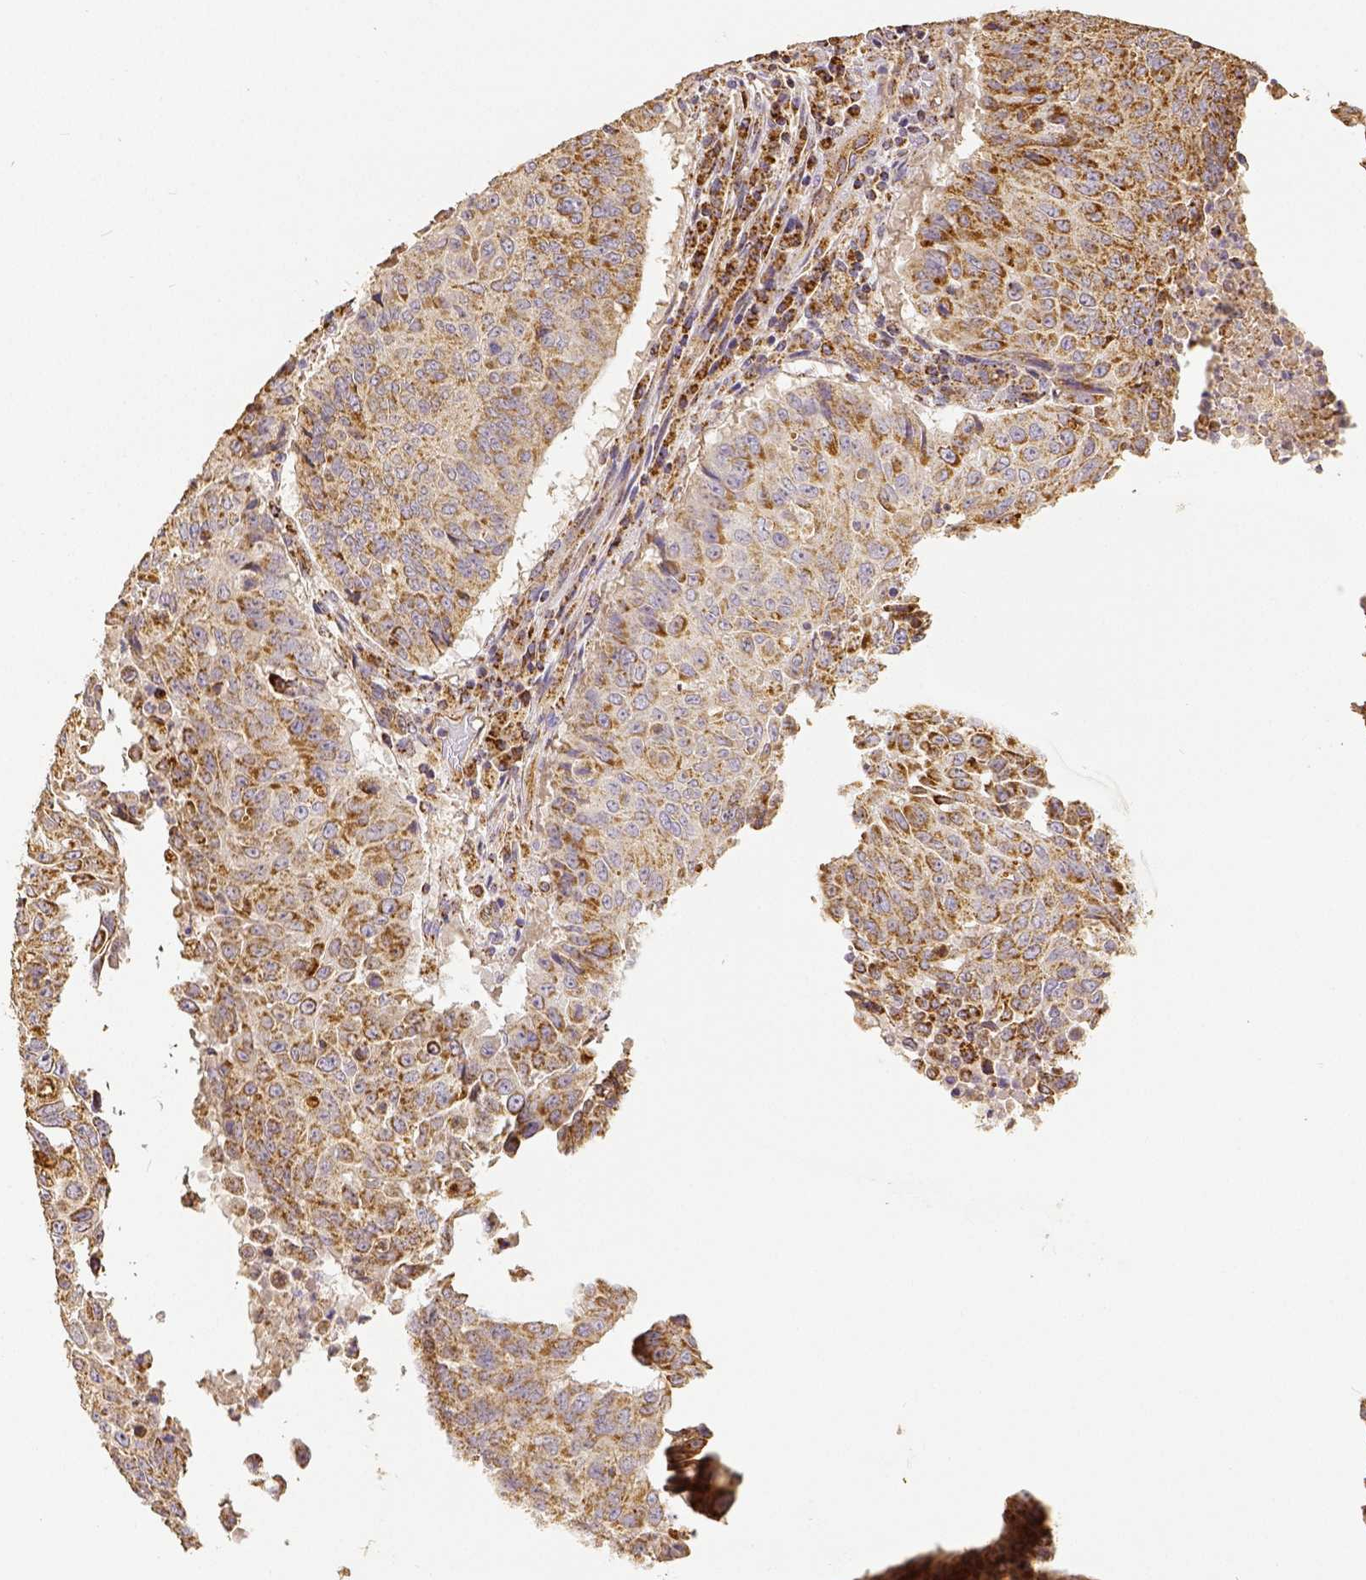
{"staining": {"intensity": "weak", "quantity": ">75%", "location": "cytoplasmic/membranous"}, "tissue": "lung cancer", "cell_type": "Tumor cells", "image_type": "cancer", "snomed": [{"axis": "morphology", "description": "Normal tissue, NOS"}, {"axis": "morphology", "description": "Squamous cell carcinoma, NOS"}, {"axis": "topography", "description": "Bronchus"}, {"axis": "topography", "description": "Lung"}], "caption": "Lung squamous cell carcinoma was stained to show a protein in brown. There is low levels of weak cytoplasmic/membranous expression in approximately >75% of tumor cells.", "gene": "SDHB", "patient": {"sex": "male", "age": 64}}